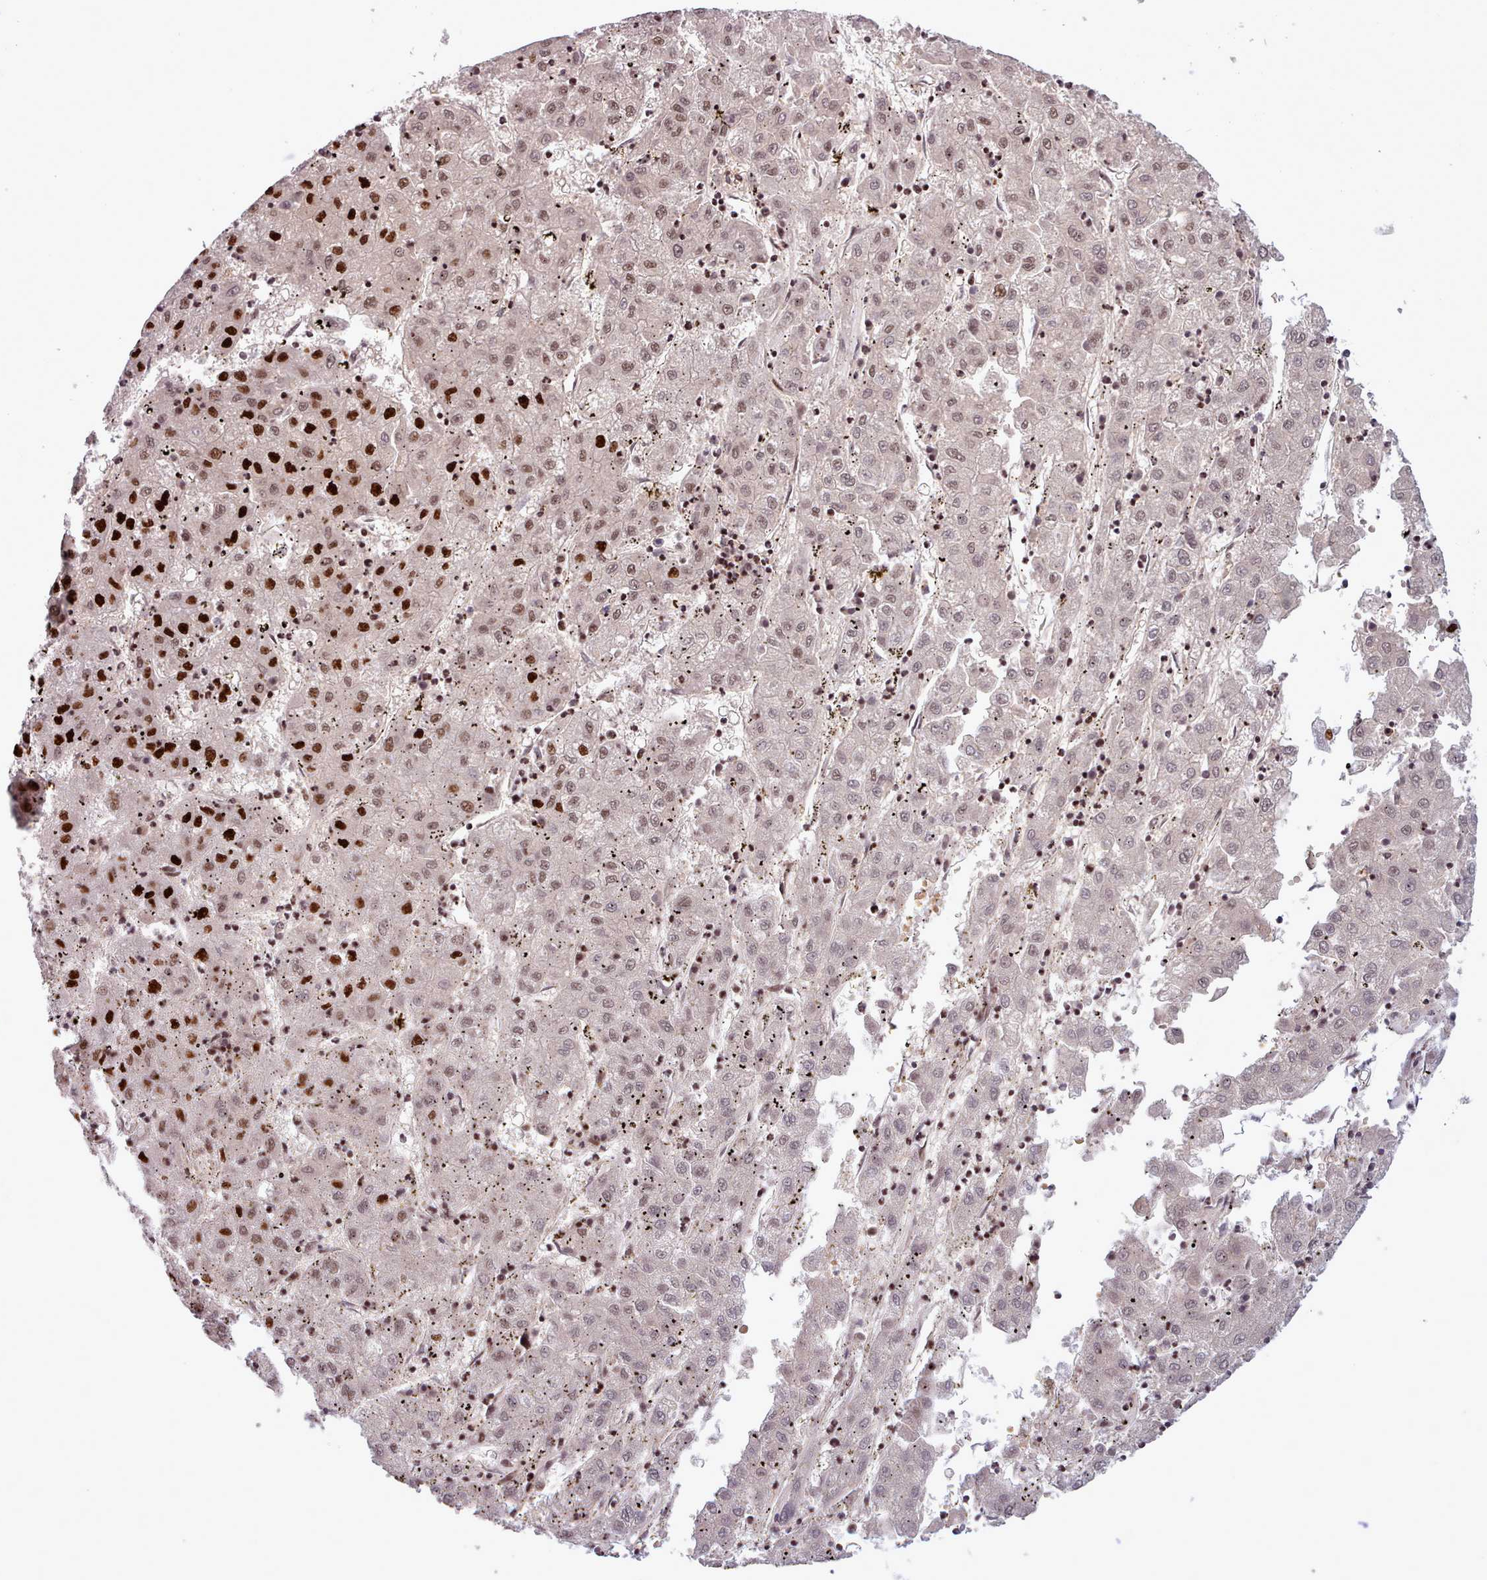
{"staining": {"intensity": "strong", "quantity": "25%-75%", "location": "nuclear"}, "tissue": "liver cancer", "cell_type": "Tumor cells", "image_type": "cancer", "snomed": [{"axis": "morphology", "description": "Carcinoma, Hepatocellular, NOS"}, {"axis": "topography", "description": "Liver"}], "caption": "This photomicrograph displays liver hepatocellular carcinoma stained with immunohistochemistry (IHC) to label a protein in brown. The nuclear of tumor cells show strong positivity for the protein. Nuclei are counter-stained blue.", "gene": "SRSF4", "patient": {"sex": "male", "age": 72}}